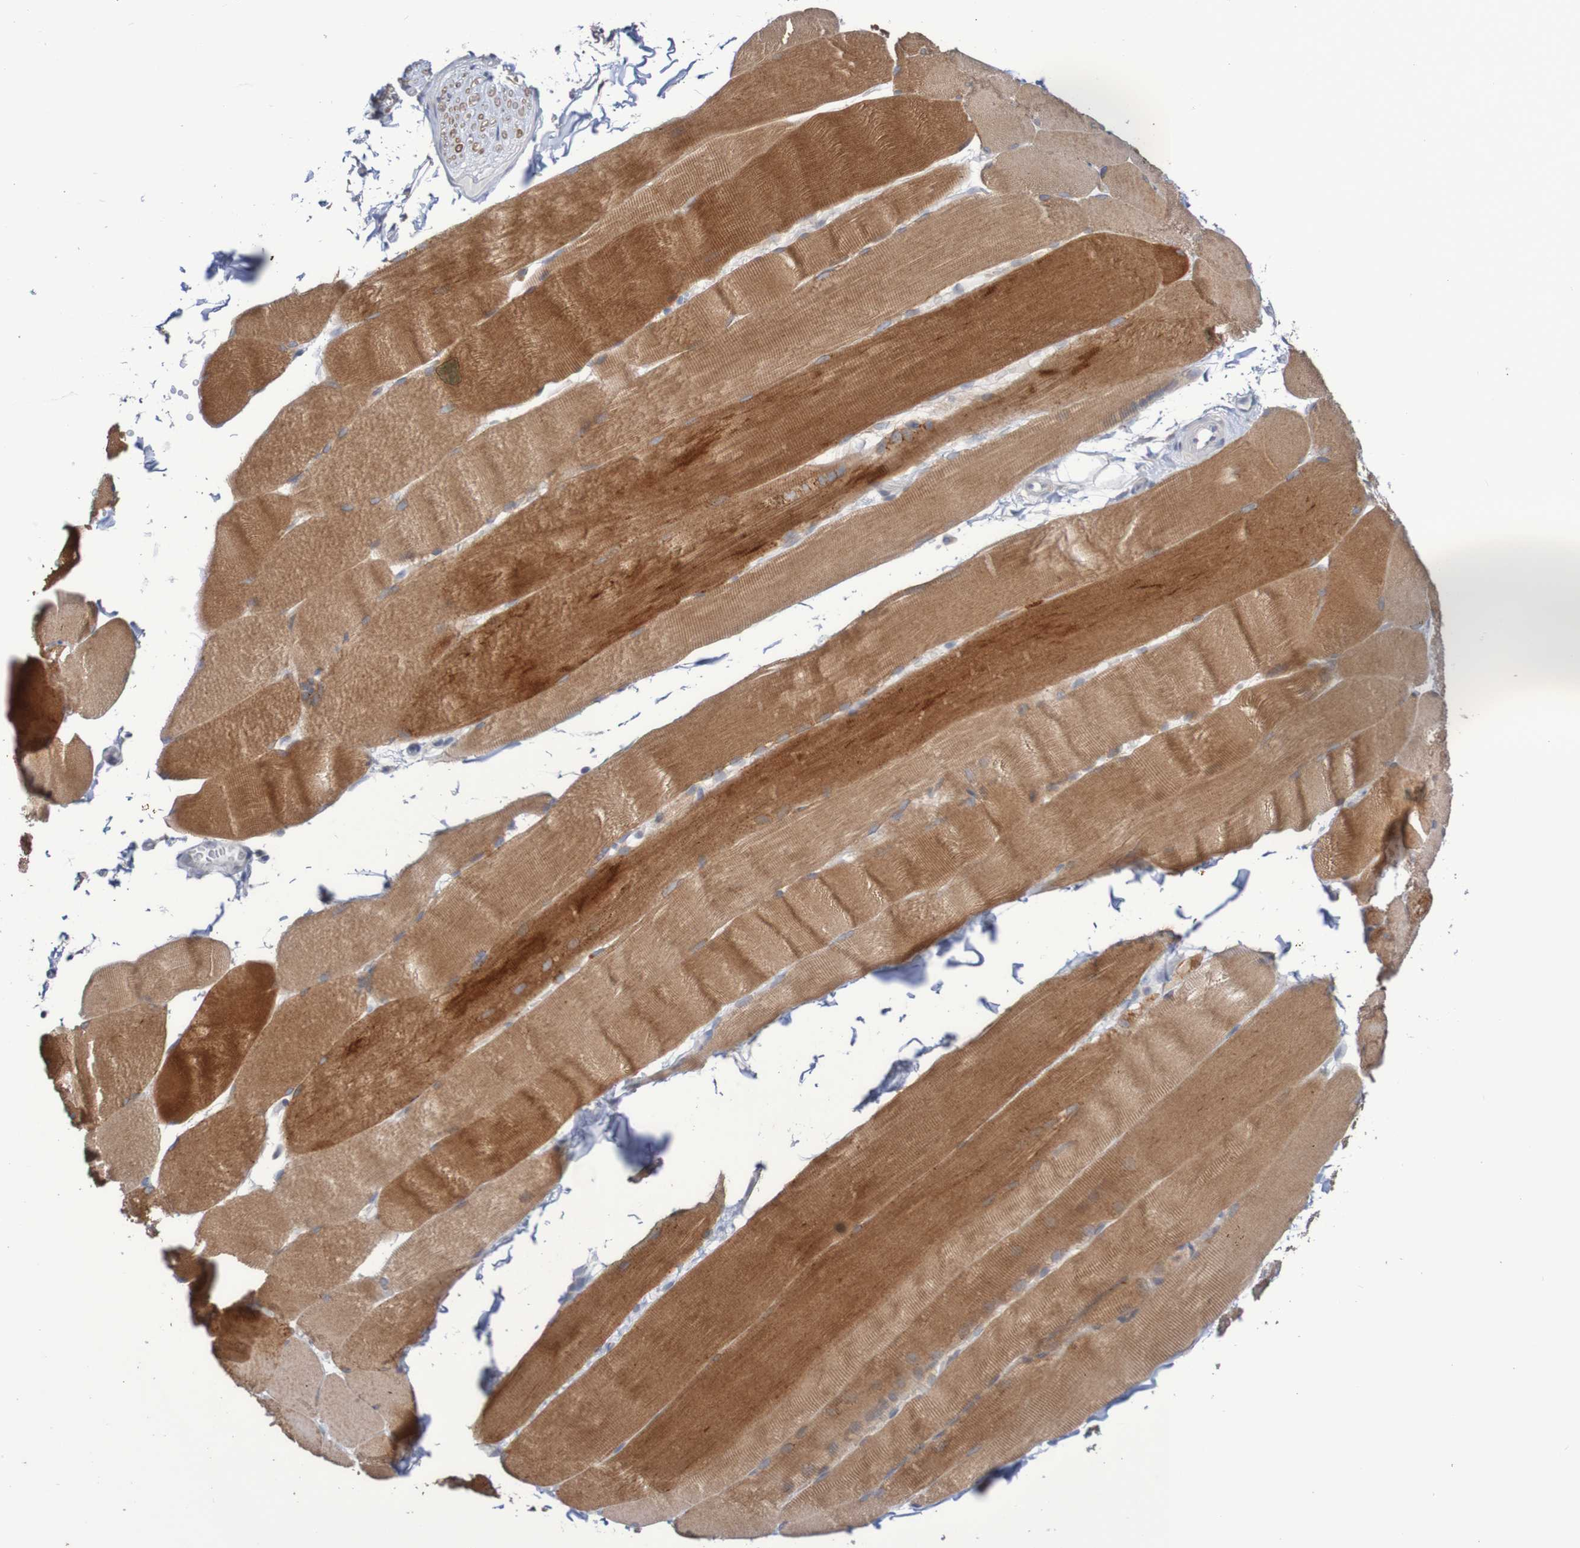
{"staining": {"intensity": "moderate", "quantity": ">75%", "location": "cytoplasmic/membranous"}, "tissue": "skeletal muscle", "cell_type": "Myocytes", "image_type": "normal", "snomed": [{"axis": "morphology", "description": "Normal tissue, NOS"}, {"axis": "topography", "description": "Skin"}, {"axis": "topography", "description": "Skeletal muscle"}], "caption": "IHC (DAB) staining of benign skeletal muscle demonstrates moderate cytoplasmic/membranous protein positivity in approximately >75% of myocytes.", "gene": "C3orf18", "patient": {"sex": "male", "age": 83}}